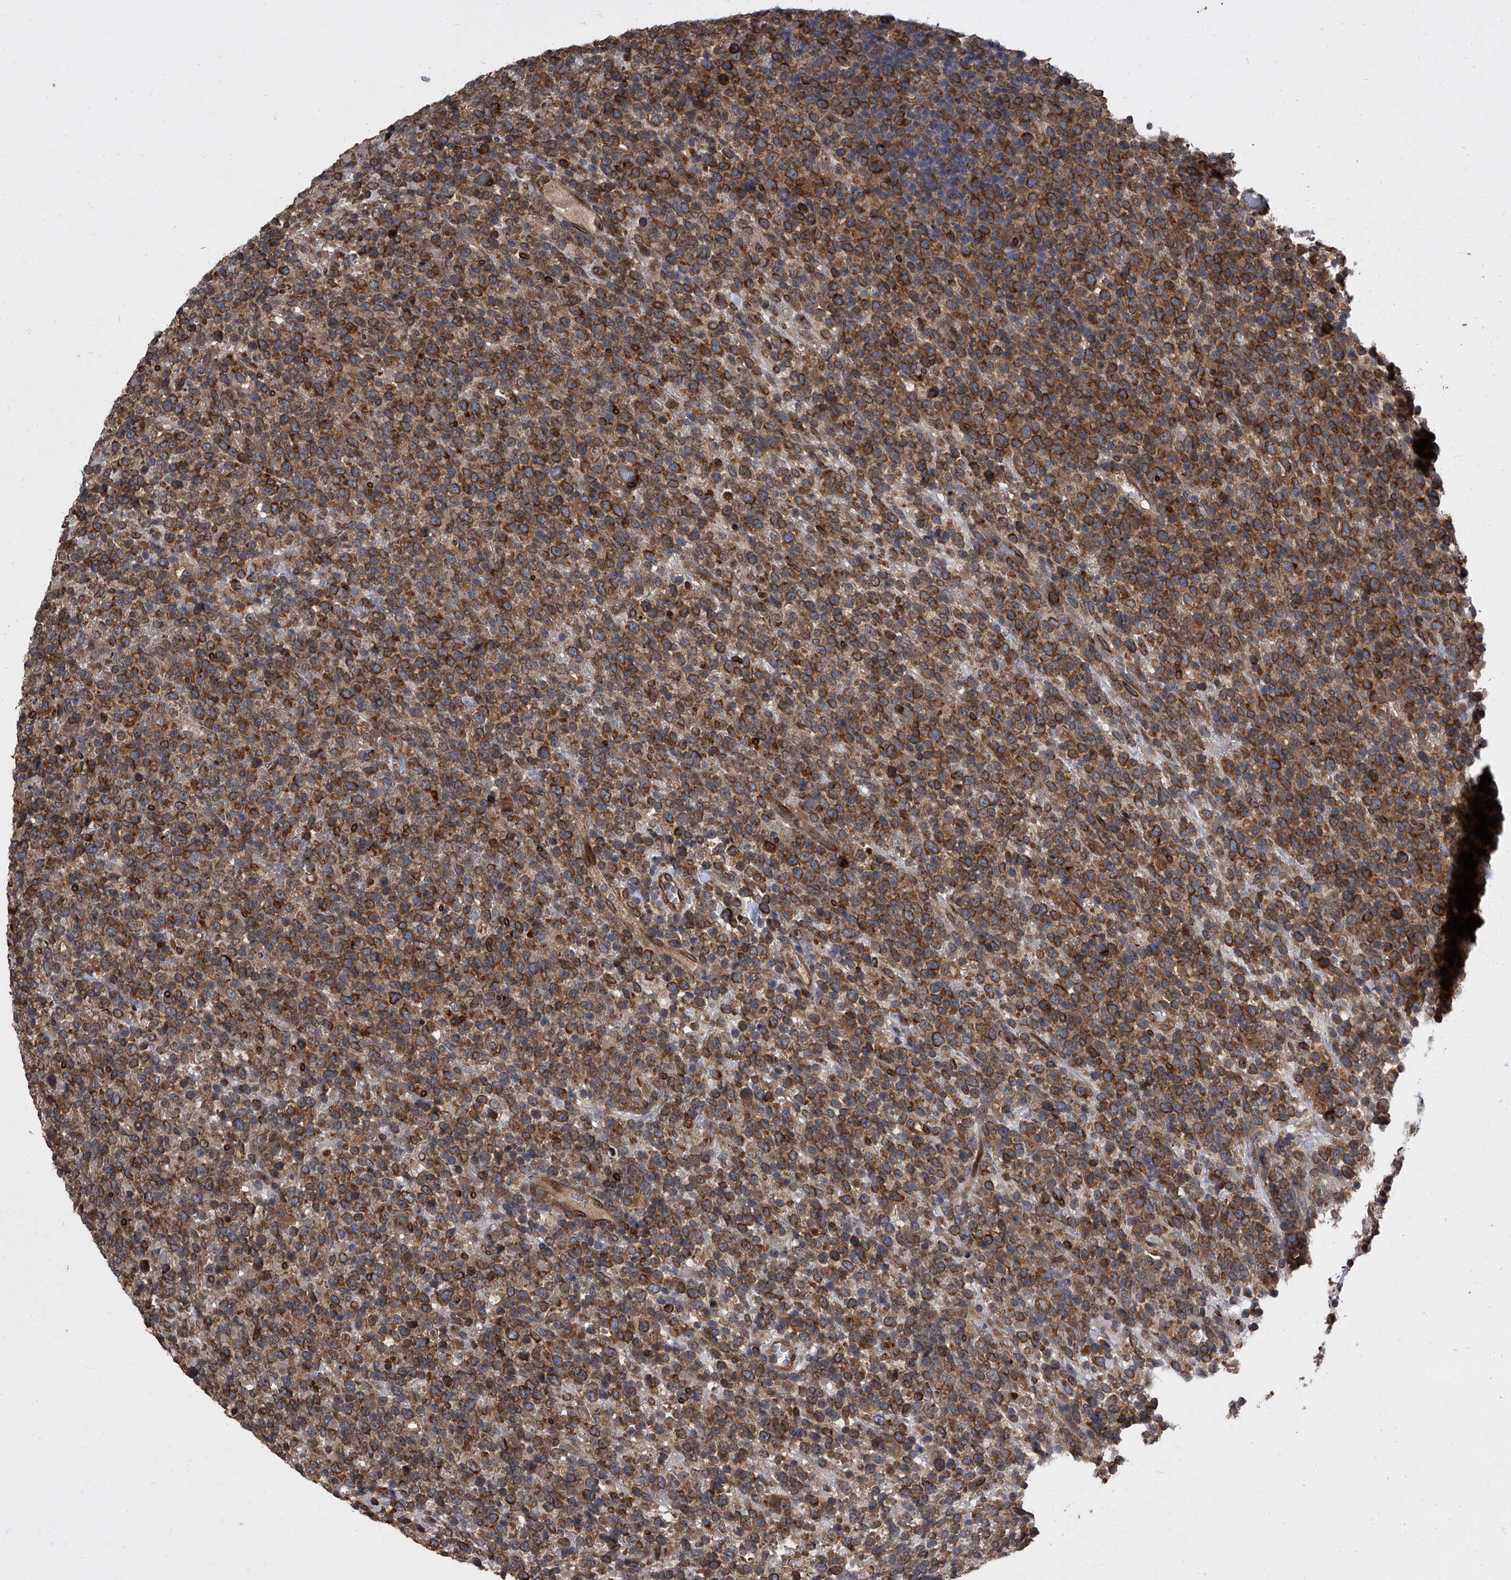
{"staining": {"intensity": "moderate", "quantity": ">75%", "location": "cytoplasmic/membranous,nuclear"}, "tissue": "lymphoma", "cell_type": "Tumor cells", "image_type": "cancer", "snomed": [{"axis": "morphology", "description": "Malignant lymphoma, non-Hodgkin's type, High grade"}, {"axis": "topography", "description": "Colon"}], "caption": "Protein analysis of high-grade malignant lymphoma, non-Hodgkin's type tissue shows moderate cytoplasmic/membranous and nuclear expression in approximately >75% of tumor cells.", "gene": "LRRC8C", "patient": {"sex": "female", "age": 53}}